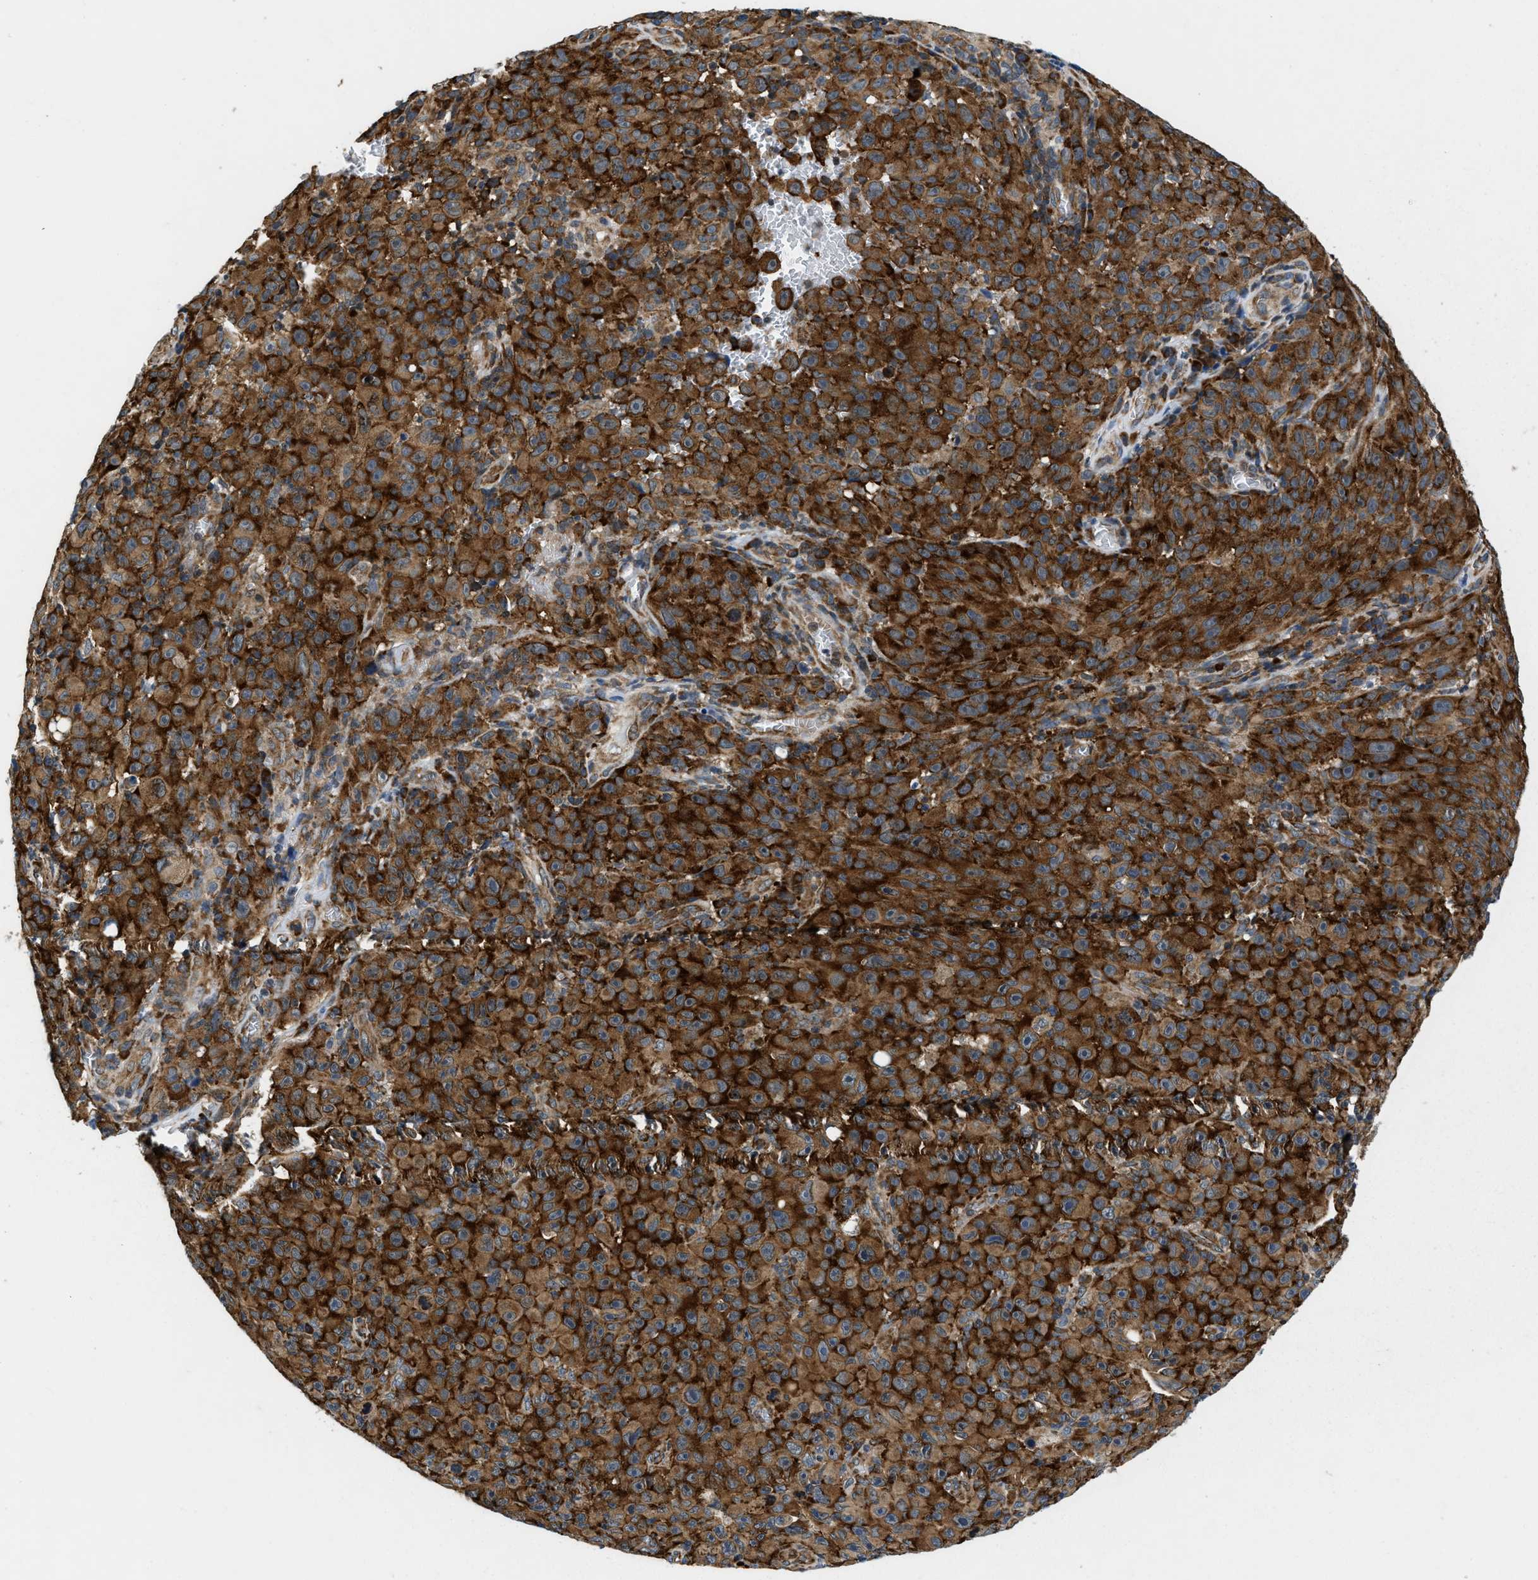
{"staining": {"intensity": "strong", "quantity": ">75%", "location": "cytoplasmic/membranous"}, "tissue": "melanoma", "cell_type": "Tumor cells", "image_type": "cancer", "snomed": [{"axis": "morphology", "description": "Malignant melanoma, NOS"}, {"axis": "topography", "description": "Skin"}], "caption": "IHC of malignant melanoma displays high levels of strong cytoplasmic/membranous positivity in about >75% of tumor cells. The staining was performed using DAB (3,3'-diaminobenzidine) to visualize the protein expression in brown, while the nuclei were stained in blue with hematoxylin (Magnification: 20x).", "gene": "PA2G4", "patient": {"sex": "female", "age": 82}}